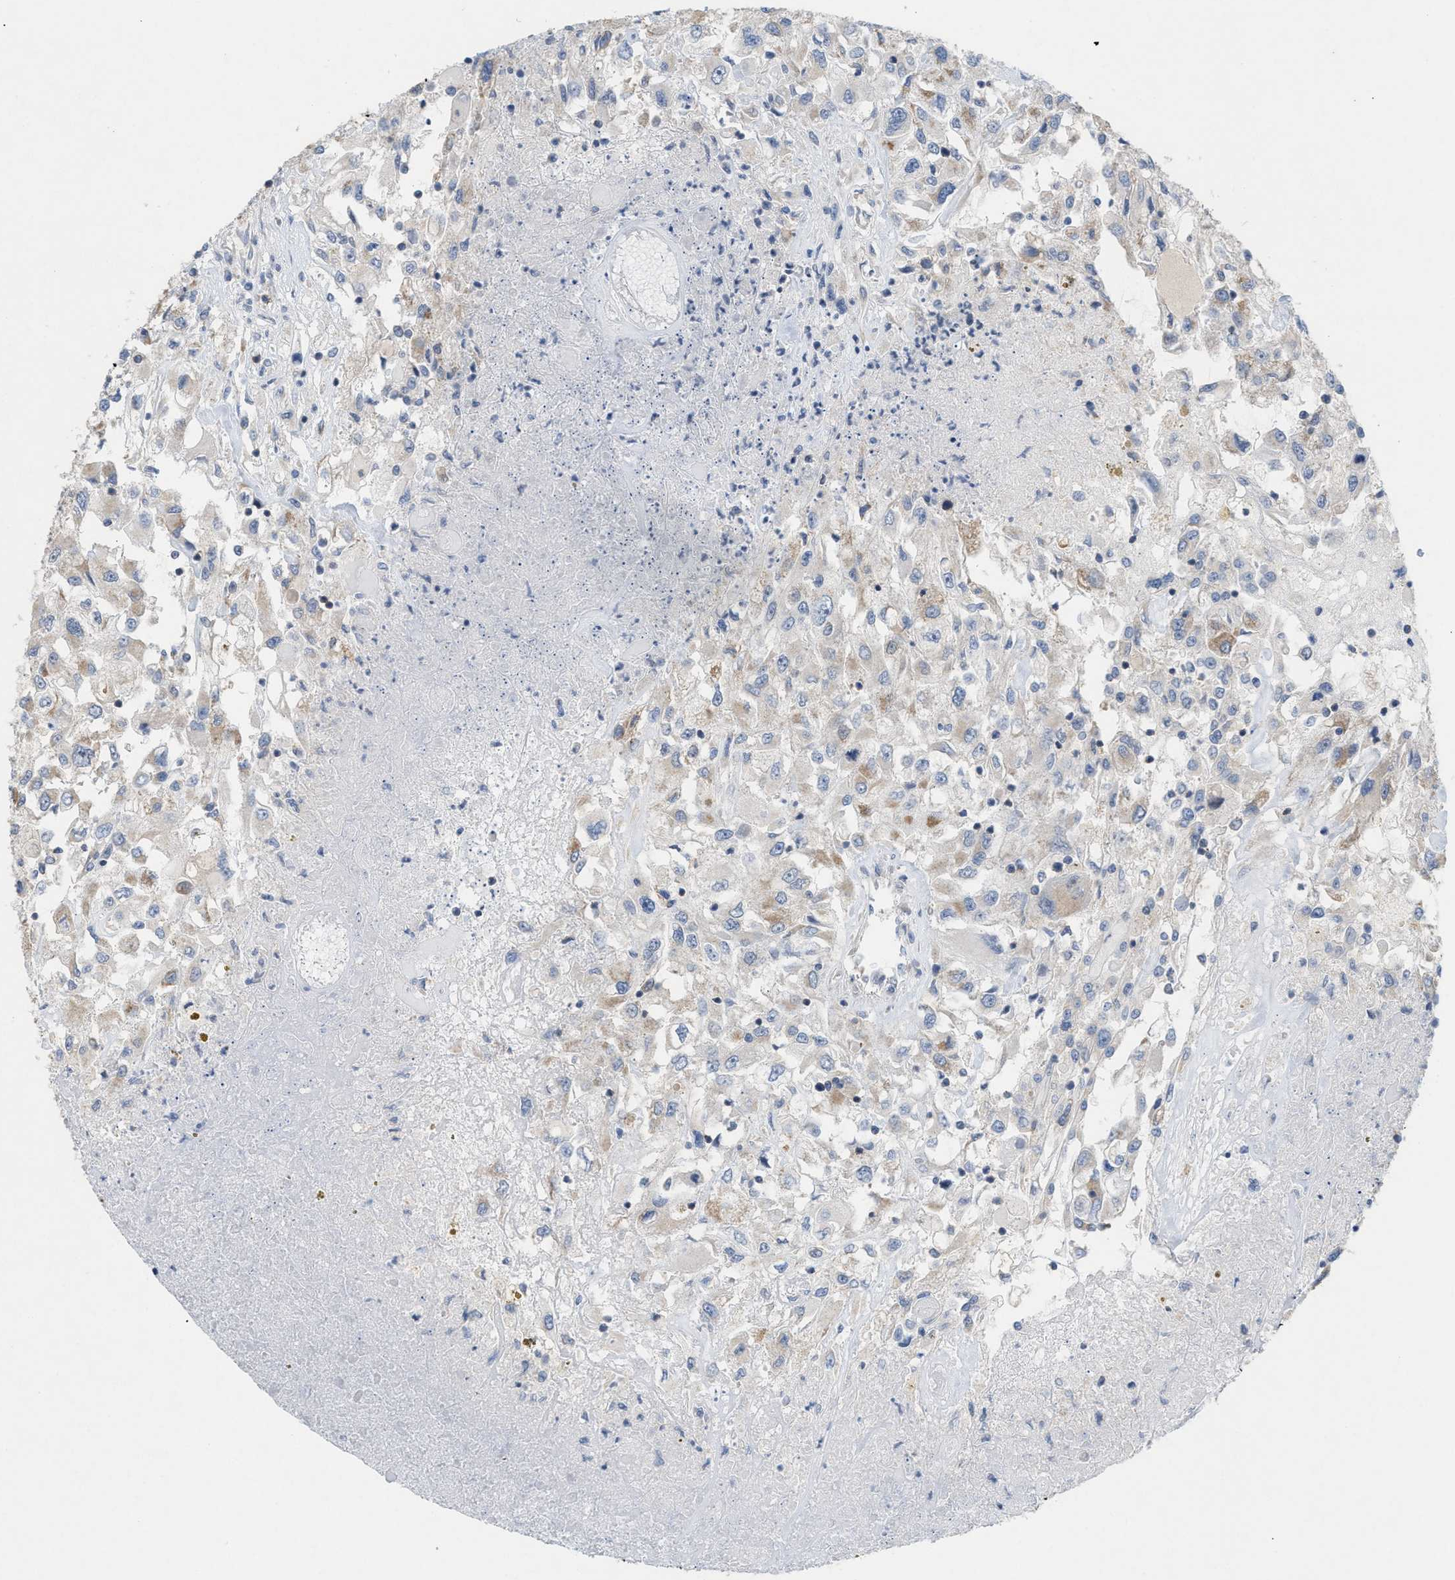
{"staining": {"intensity": "moderate", "quantity": "25%-75%", "location": "cytoplasmic/membranous"}, "tissue": "renal cancer", "cell_type": "Tumor cells", "image_type": "cancer", "snomed": [{"axis": "morphology", "description": "Adenocarcinoma, NOS"}, {"axis": "topography", "description": "Kidney"}], "caption": "This photomicrograph reveals IHC staining of human renal cancer, with medium moderate cytoplasmic/membranous positivity in approximately 25%-75% of tumor cells.", "gene": "UBAP2", "patient": {"sex": "female", "age": 52}}